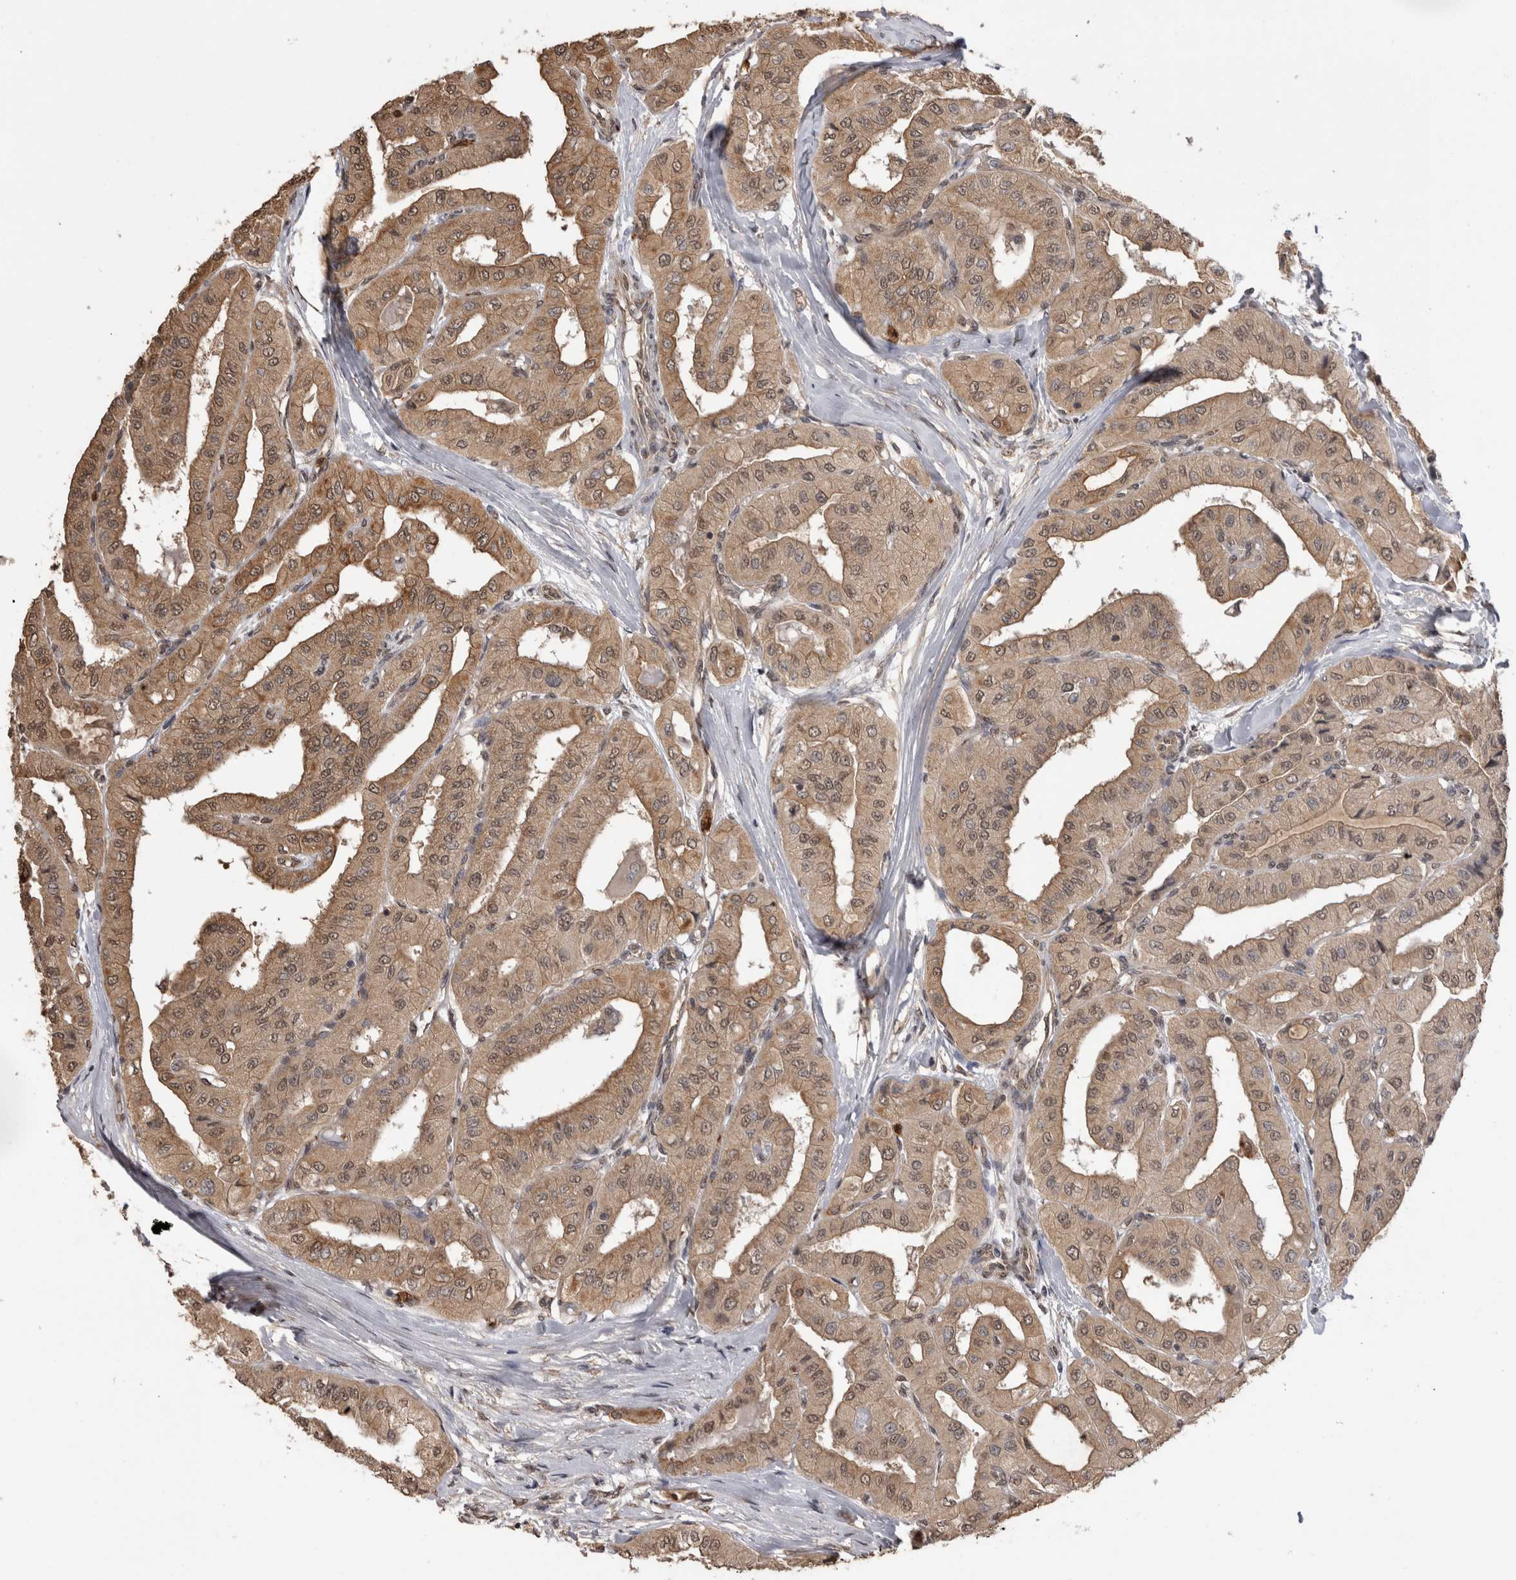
{"staining": {"intensity": "moderate", "quantity": ">75%", "location": "cytoplasmic/membranous"}, "tissue": "thyroid cancer", "cell_type": "Tumor cells", "image_type": "cancer", "snomed": [{"axis": "morphology", "description": "Papillary adenocarcinoma, NOS"}, {"axis": "topography", "description": "Thyroid gland"}], "caption": "Immunohistochemistry photomicrograph of human thyroid cancer (papillary adenocarcinoma) stained for a protein (brown), which demonstrates medium levels of moderate cytoplasmic/membranous positivity in about >75% of tumor cells.", "gene": "PAK4", "patient": {"sex": "female", "age": 59}}